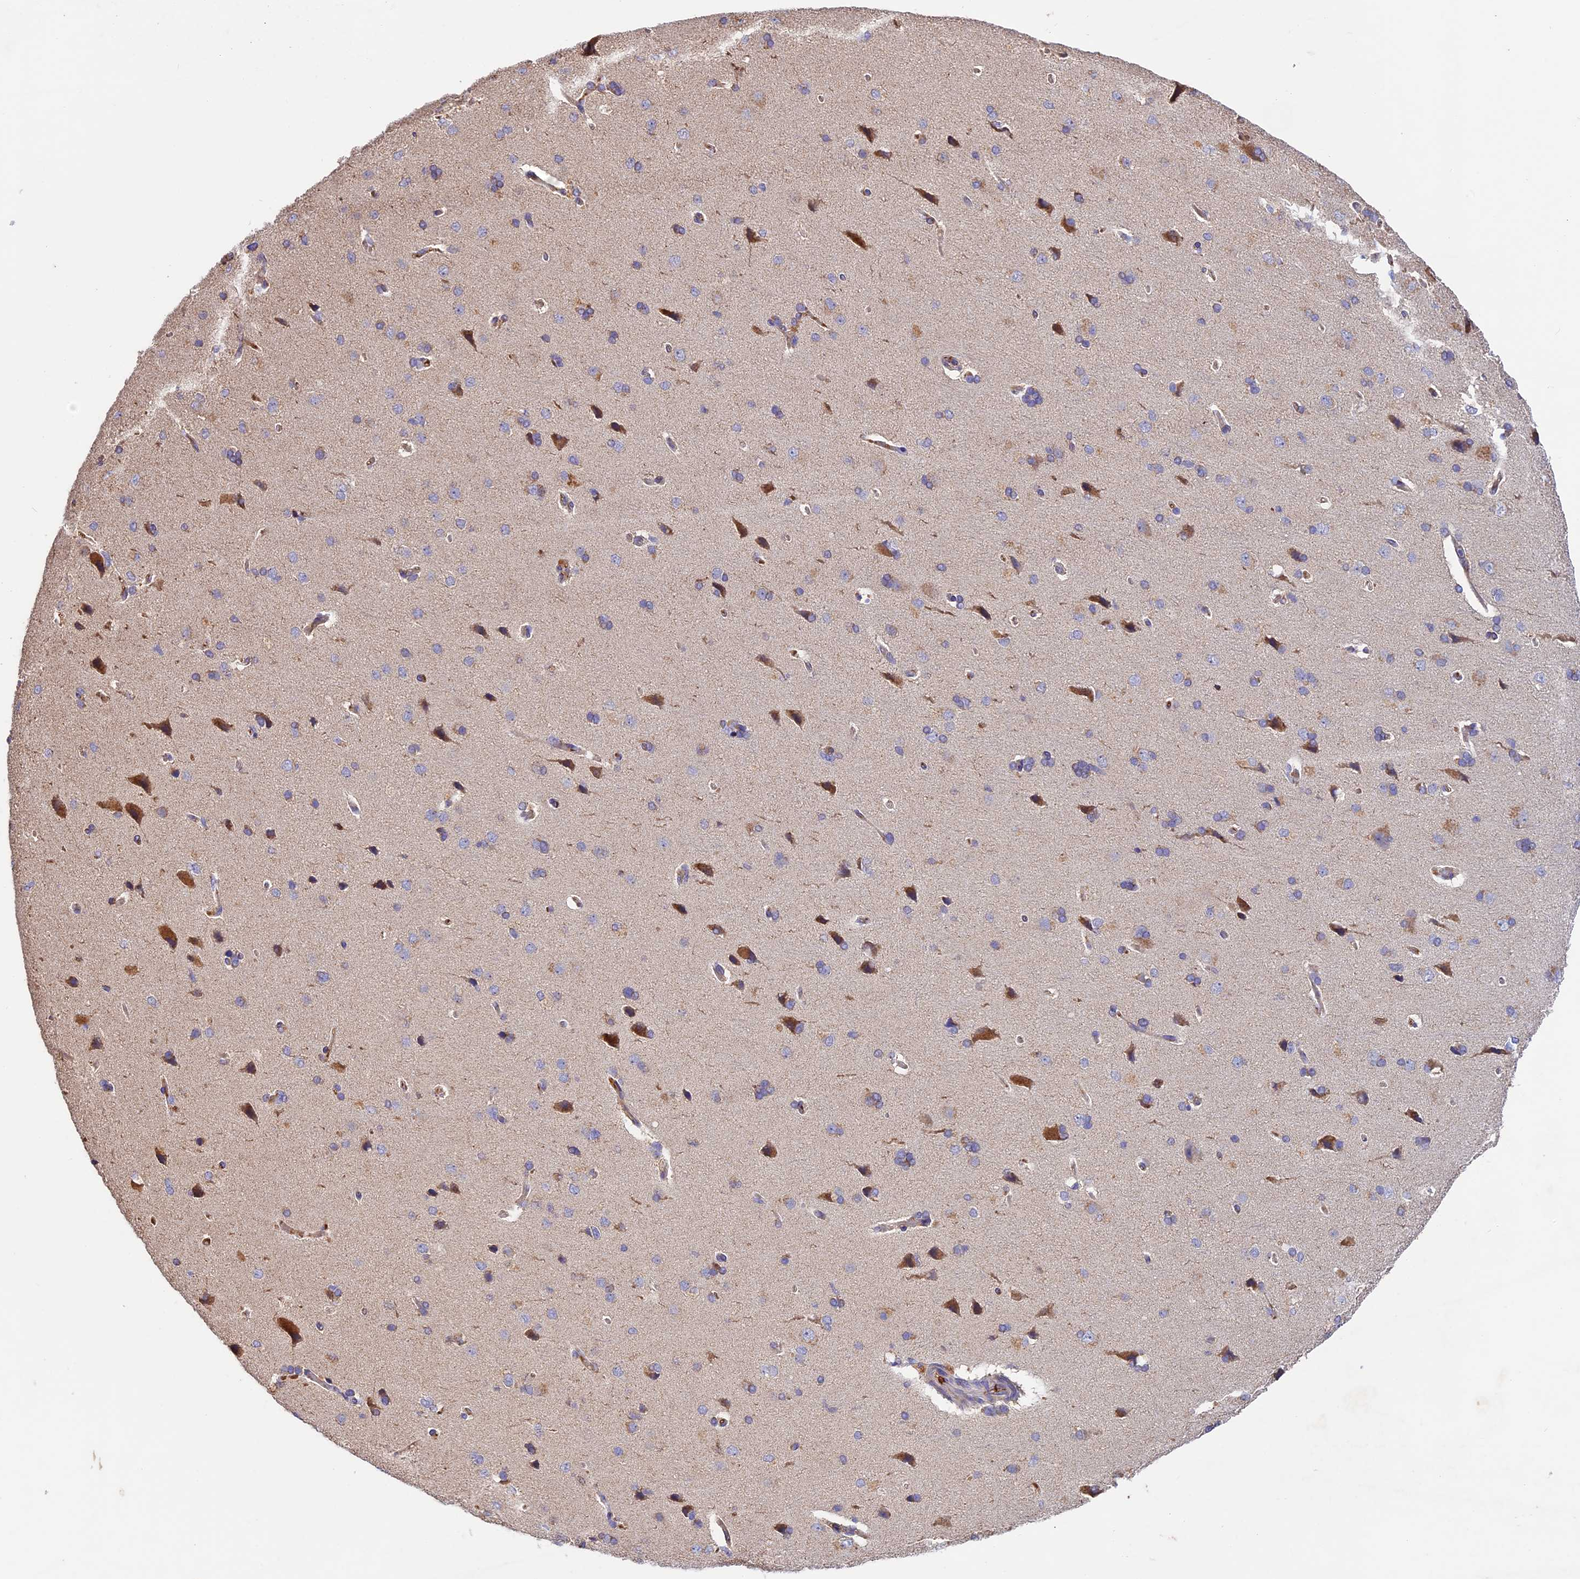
{"staining": {"intensity": "negative", "quantity": "none", "location": "none"}, "tissue": "cerebral cortex", "cell_type": "Endothelial cells", "image_type": "normal", "snomed": [{"axis": "morphology", "description": "Normal tissue, NOS"}, {"axis": "topography", "description": "Cerebral cortex"}], "caption": "Immunohistochemistry of benign cerebral cortex exhibits no staining in endothelial cells. (DAB (3,3'-diaminobenzidine) immunohistochemistry, high magnification).", "gene": "OCEL1", "patient": {"sex": "male", "age": 62}}